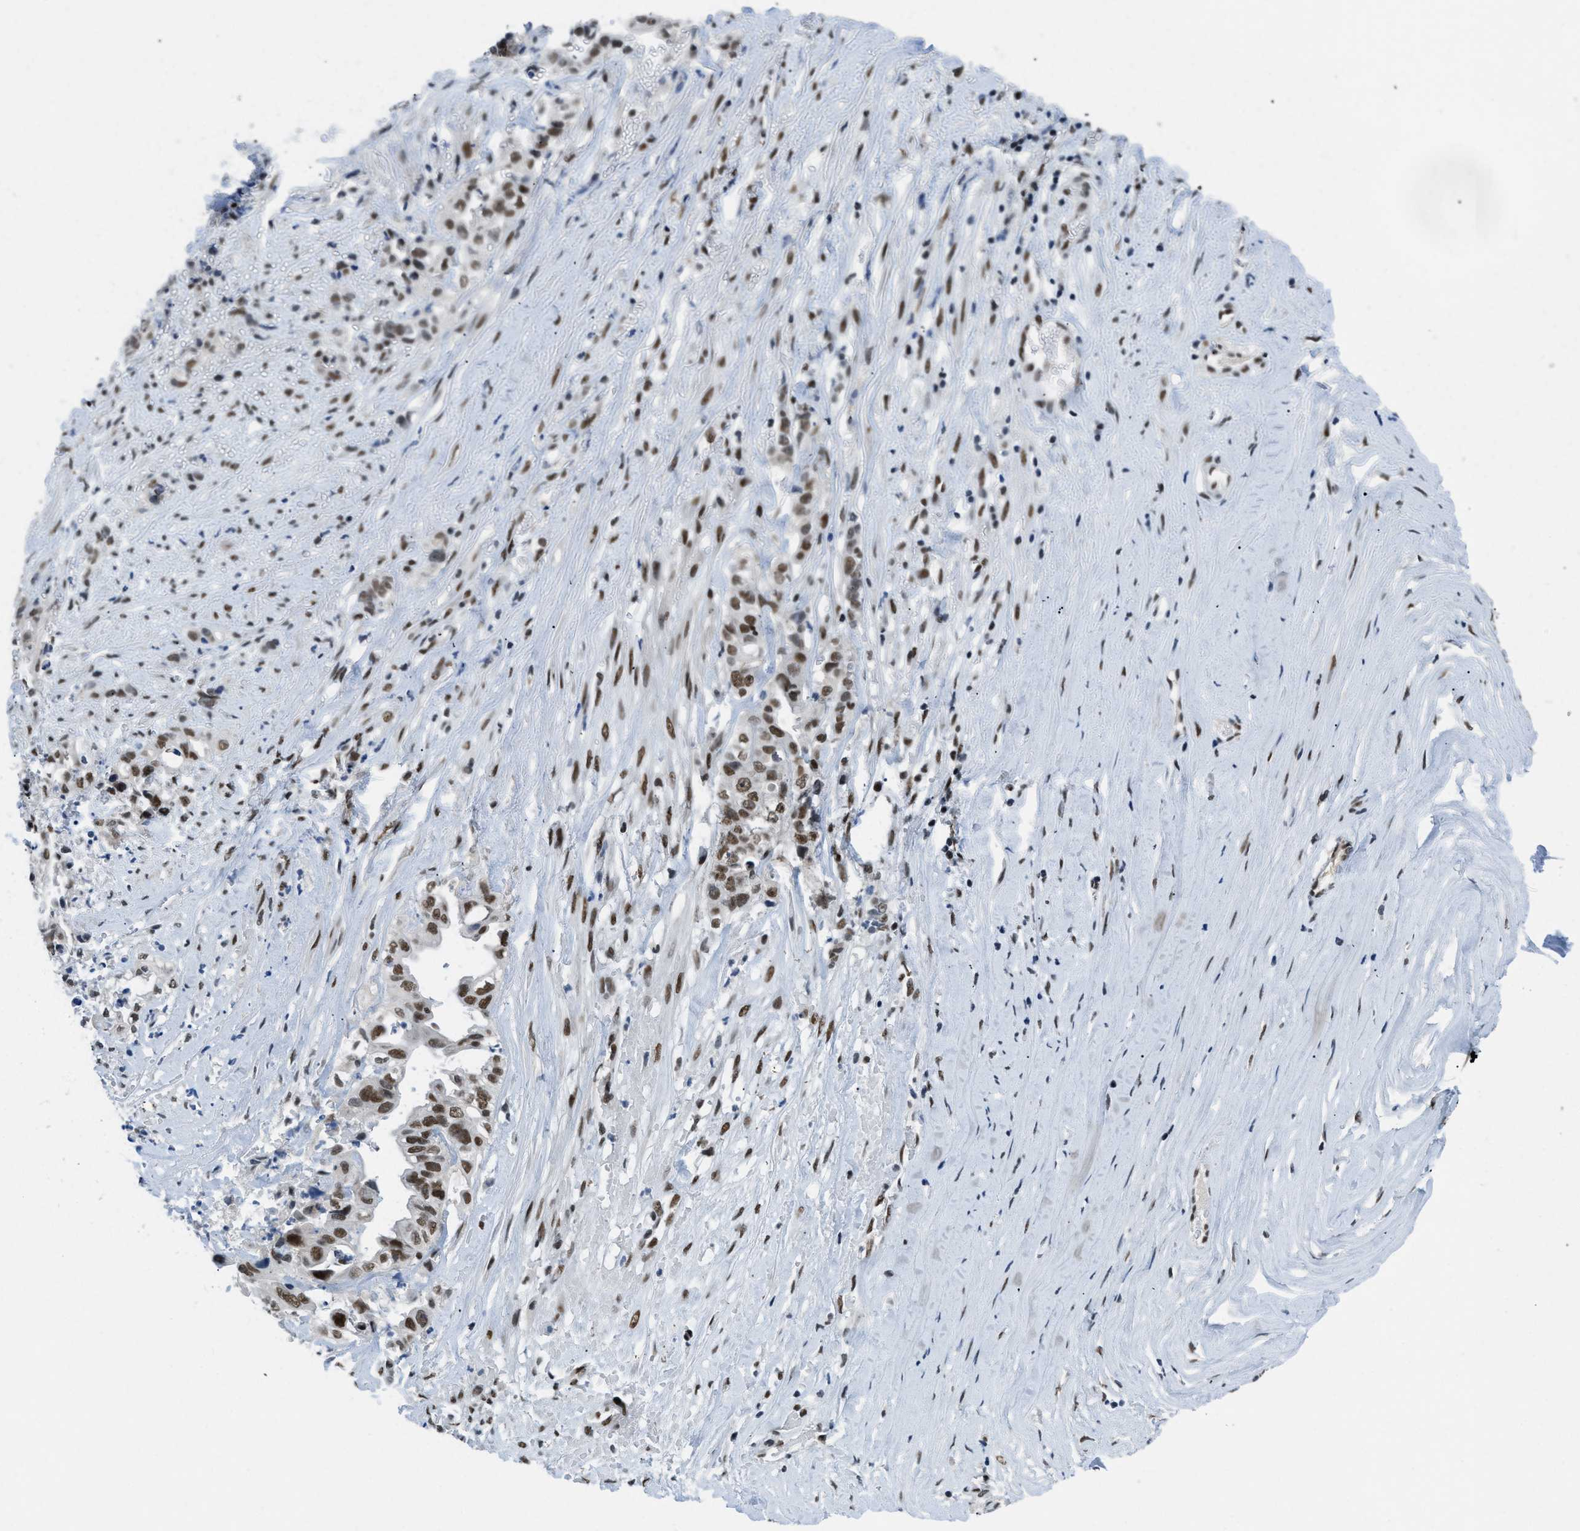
{"staining": {"intensity": "strong", "quantity": ">75%", "location": "nuclear"}, "tissue": "liver cancer", "cell_type": "Tumor cells", "image_type": "cancer", "snomed": [{"axis": "morphology", "description": "Cholangiocarcinoma"}, {"axis": "topography", "description": "Liver"}], "caption": "Liver cancer tissue displays strong nuclear positivity in about >75% of tumor cells, visualized by immunohistochemistry.", "gene": "GATAD2B", "patient": {"sex": "female", "age": 70}}